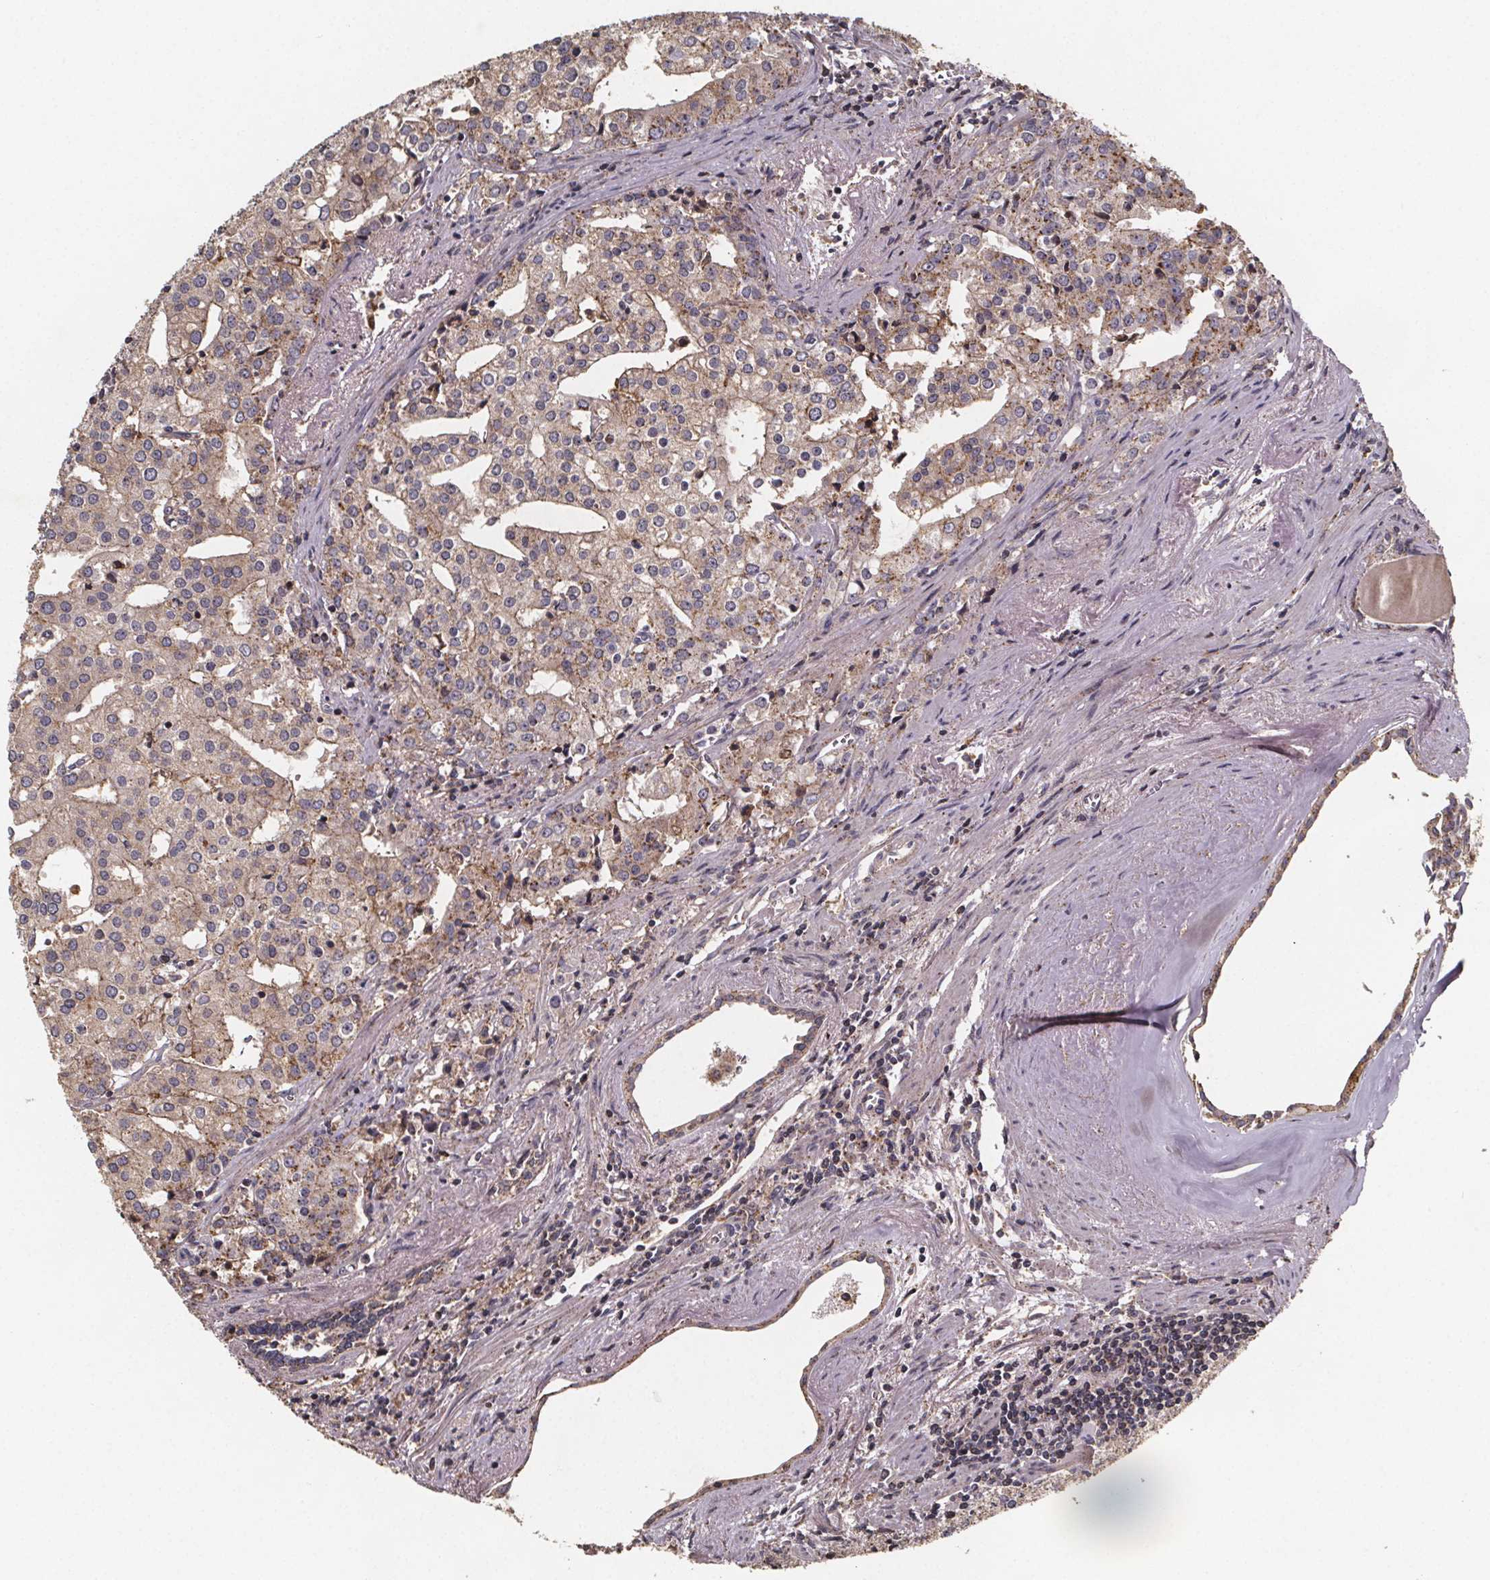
{"staining": {"intensity": "weak", "quantity": "25%-75%", "location": "cytoplasmic/membranous"}, "tissue": "prostate cancer", "cell_type": "Tumor cells", "image_type": "cancer", "snomed": [{"axis": "morphology", "description": "Adenocarcinoma, High grade"}, {"axis": "topography", "description": "Prostate"}], "caption": "A low amount of weak cytoplasmic/membranous staining is present in about 25%-75% of tumor cells in prostate adenocarcinoma (high-grade) tissue. Using DAB (brown) and hematoxylin (blue) stains, captured at high magnification using brightfield microscopy.", "gene": "ZNF879", "patient": {"sex": "male", "age": 68}}